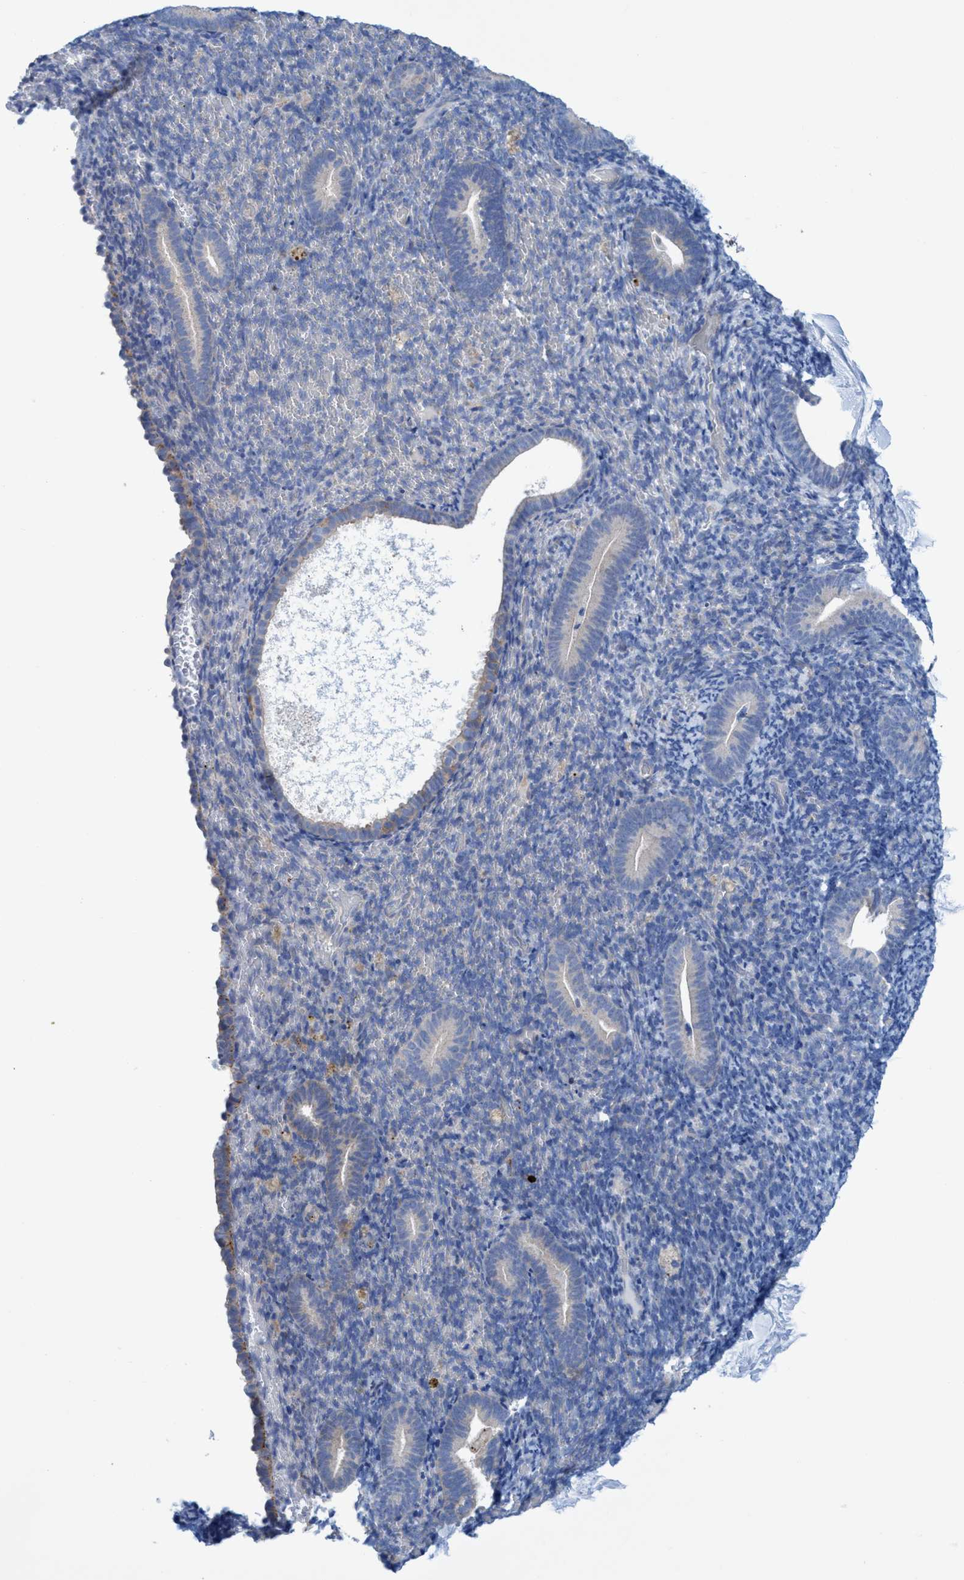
{"staining": {"intensity": "strong", "quantity": "25%-75%", "location": "nuclear"}, "tissue": "endometrium", "cell_type": "Cells in endometrial stroma", "image_type": "normal", "snomed": [{"axis": "morphology", "description": "Normal tissue, NOS"}, {"axis": "topography", "description": "Endometrium"}], "caption": "Endometrium stained with a brown dye reveals strong nuclear positive expression in approximately 25%-75% of cells in endometrial stroma.", "gene": "R3HCC1", "patient": {"sex": "female", "age": 51}}